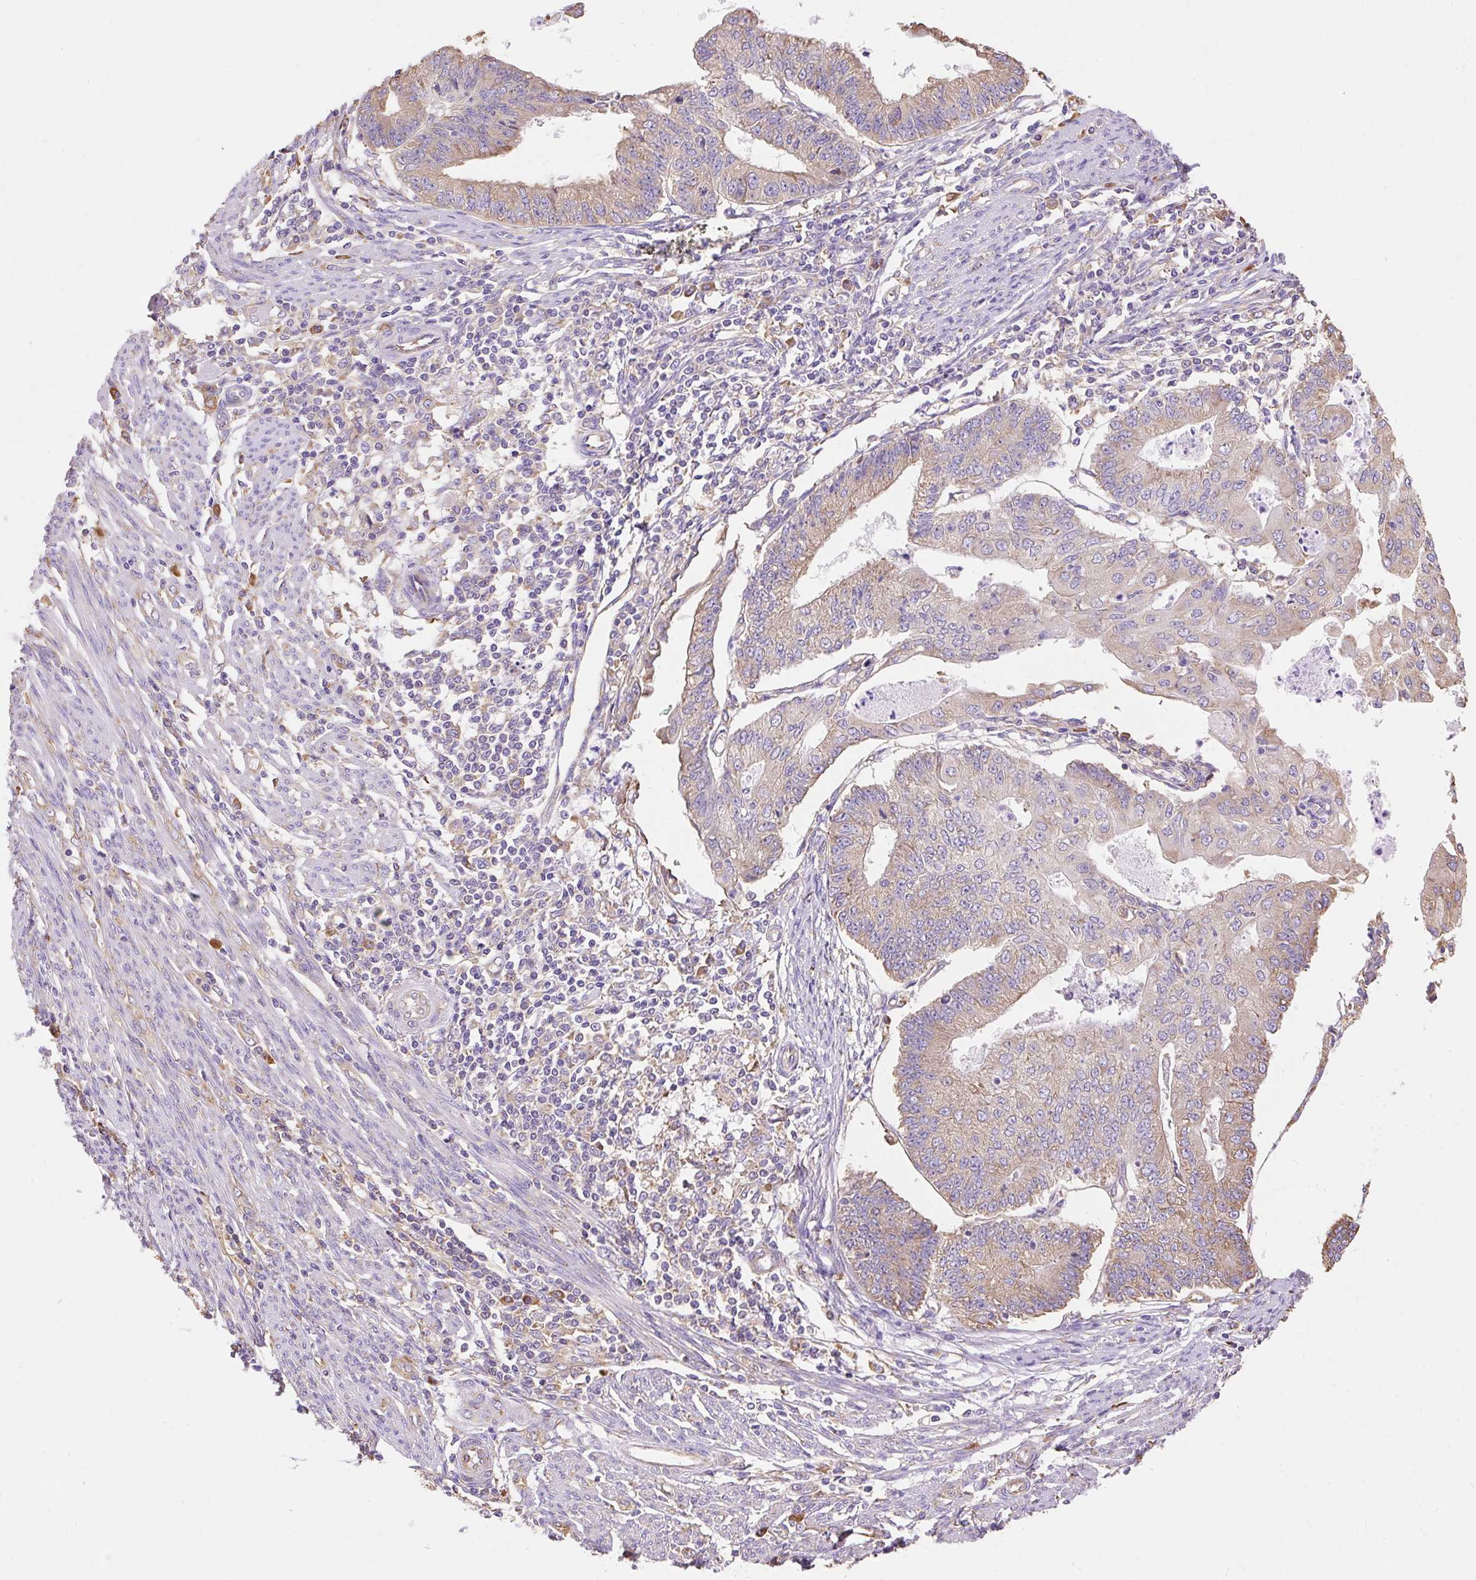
{"staining": {"intensity": "weak", "quantity": "25%-75%", "location": "cytoplasmic/membranous"}, "tissue": "endometrial cancer", "cell_type": "Tumor cells", "image_type": "cancer", "snomed": [{"axis": "morphology", "description": "Adenocarcinoma, NOS"}, {"axis": "topography", "description": "Endometrium"}], "caption": "Immunohistochemical staining of adenocarcinoma (endometrial) displays low levels of weak cytoplasmic/membranous positivity in approximately 25%-75% of tumor cells.", "gene": "RPS17", "patient": {"sex": "female", "age": 56}}